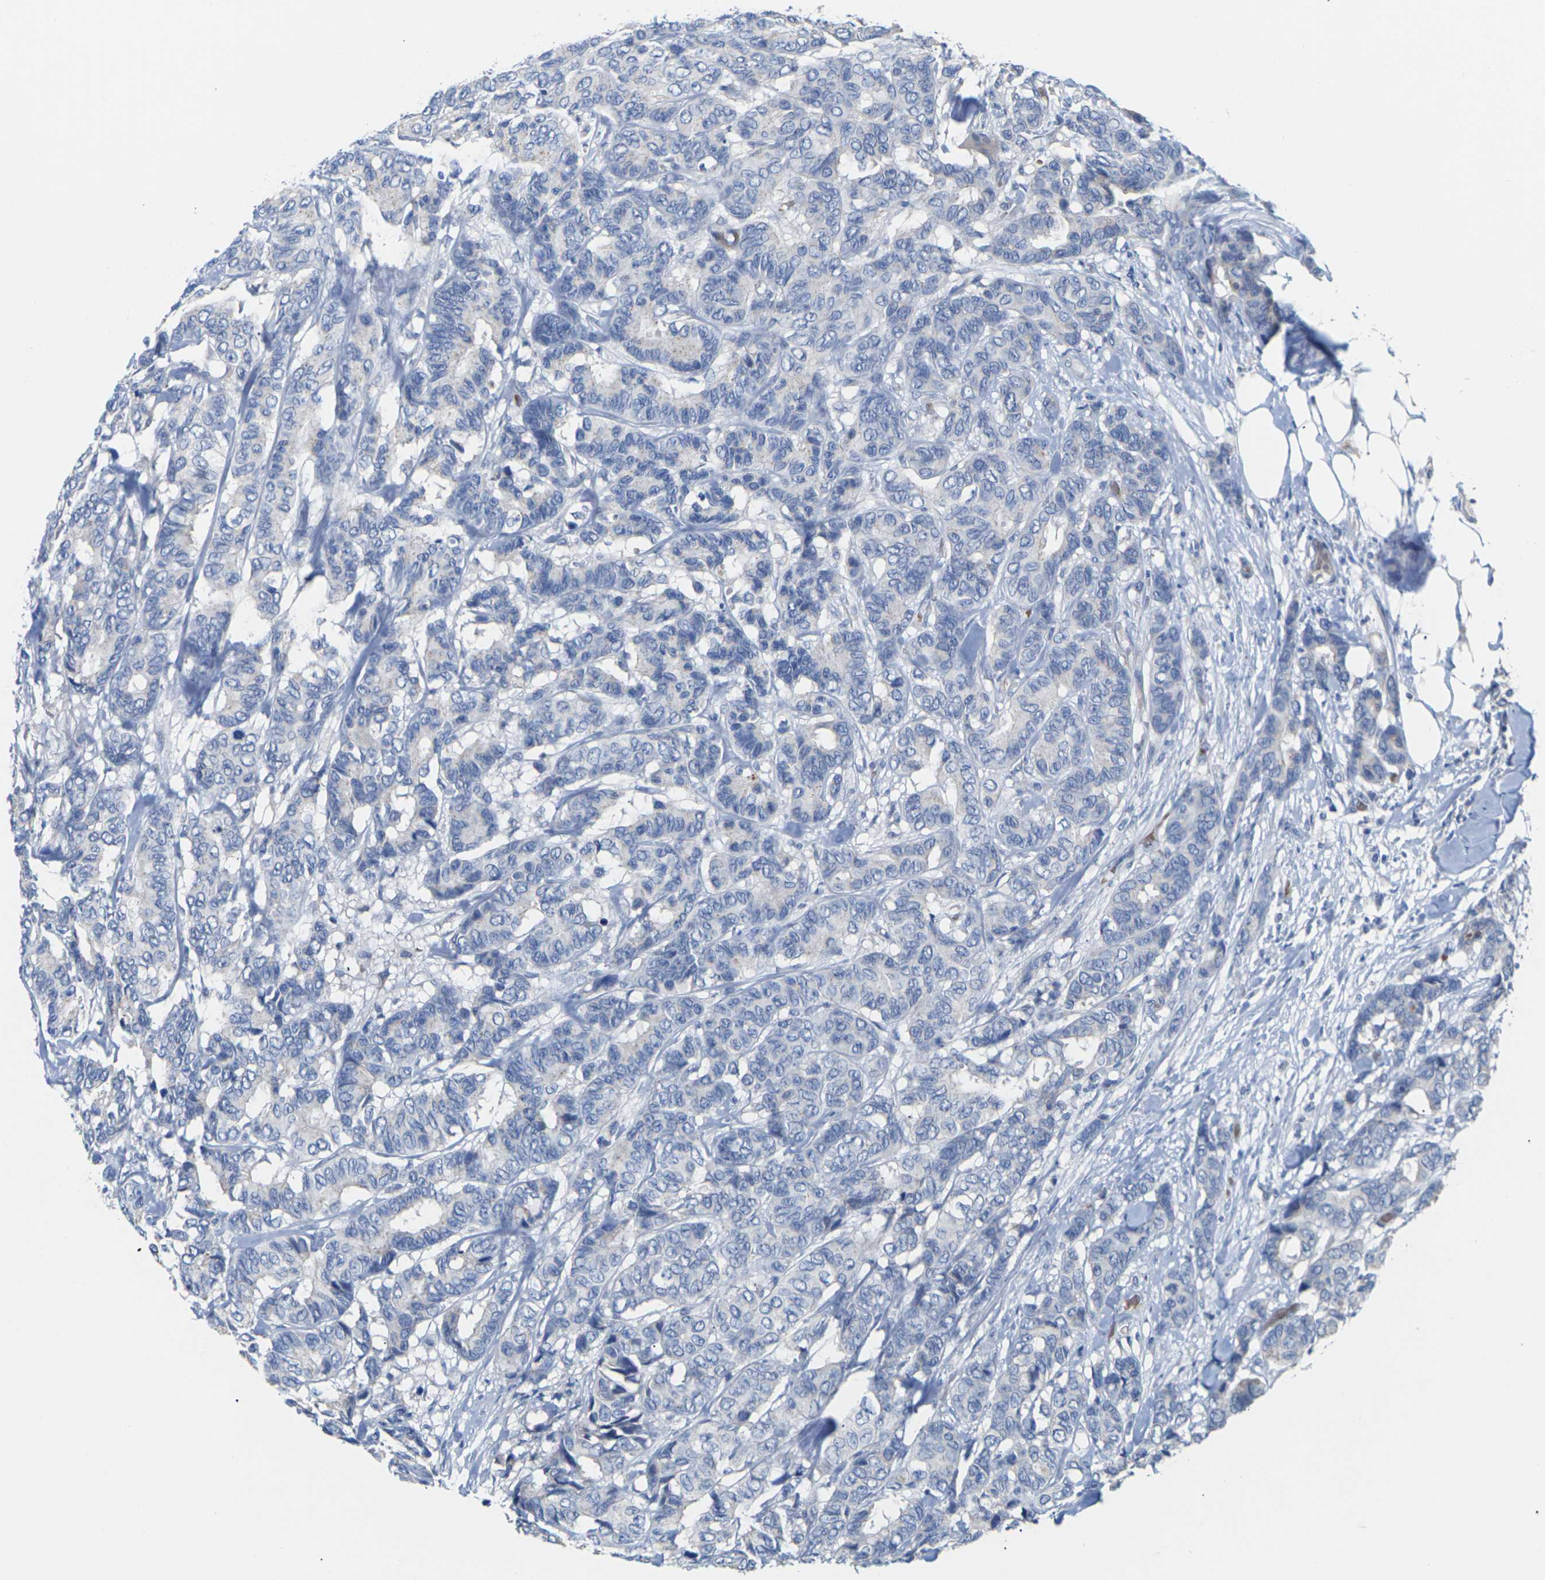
{"staining": {"intensity": "negative", "quantity": "none", "location": "none"}, "tissue": "breast cancer", "cell_type": "Tumor cells", "image_type": "cancer", "snomed": [{"axis": "morphology", "description": "Duct carcinoma"}, {"axis": "topography", "description": "Breast"}], "caption": "Immunohistochemistry image of human invasive ductal carcinoma (breast) stained for a protein (brown), which demonstrates no expression in tumor cells.", "gene": "TMCO4", "patient": {"sex": "female", "age": 87}}